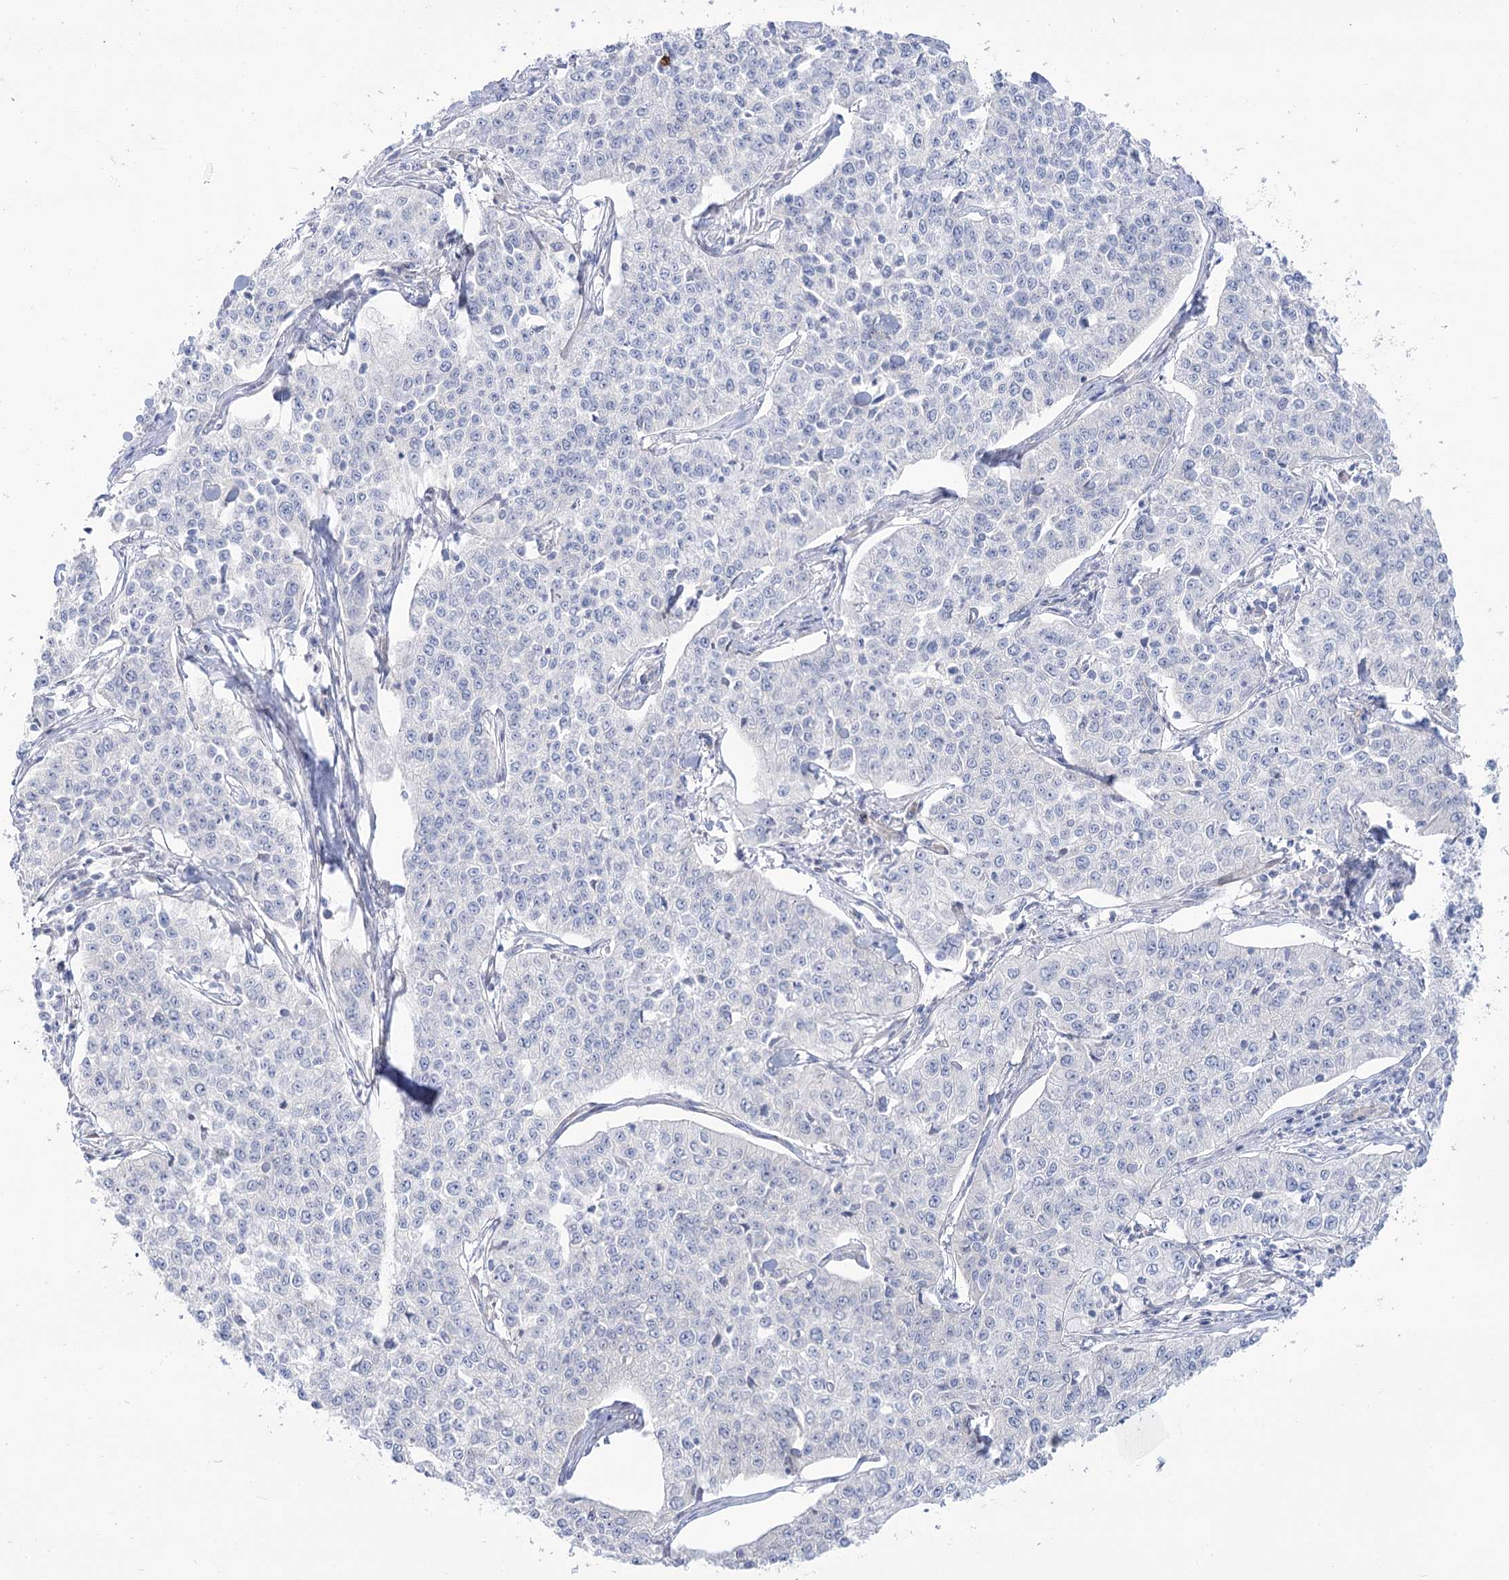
{"staining": {"intensity": "negative", "quantity": "none", "location": "none"}, "tissue": "cervical cancer", "cell_type": "Tumor cells", "image_type": "cancer", "snomed": [{"axis": "morphology", "description": "Squamous cell carcinoma, NOS"}, {"axis": "topography", "description": "Cervix"}], "caption": "Protein analysis of squamous cell carcinoma (cervical) demonstrates no significant expression in tumor cells. (Stains: DAB immunohistochemistry with hematoxylin counter stain, Microscopy: brightfield microscopy at high magnification).", "gene": "SUOX", "patient": {"sex": "female", "age": 35}}